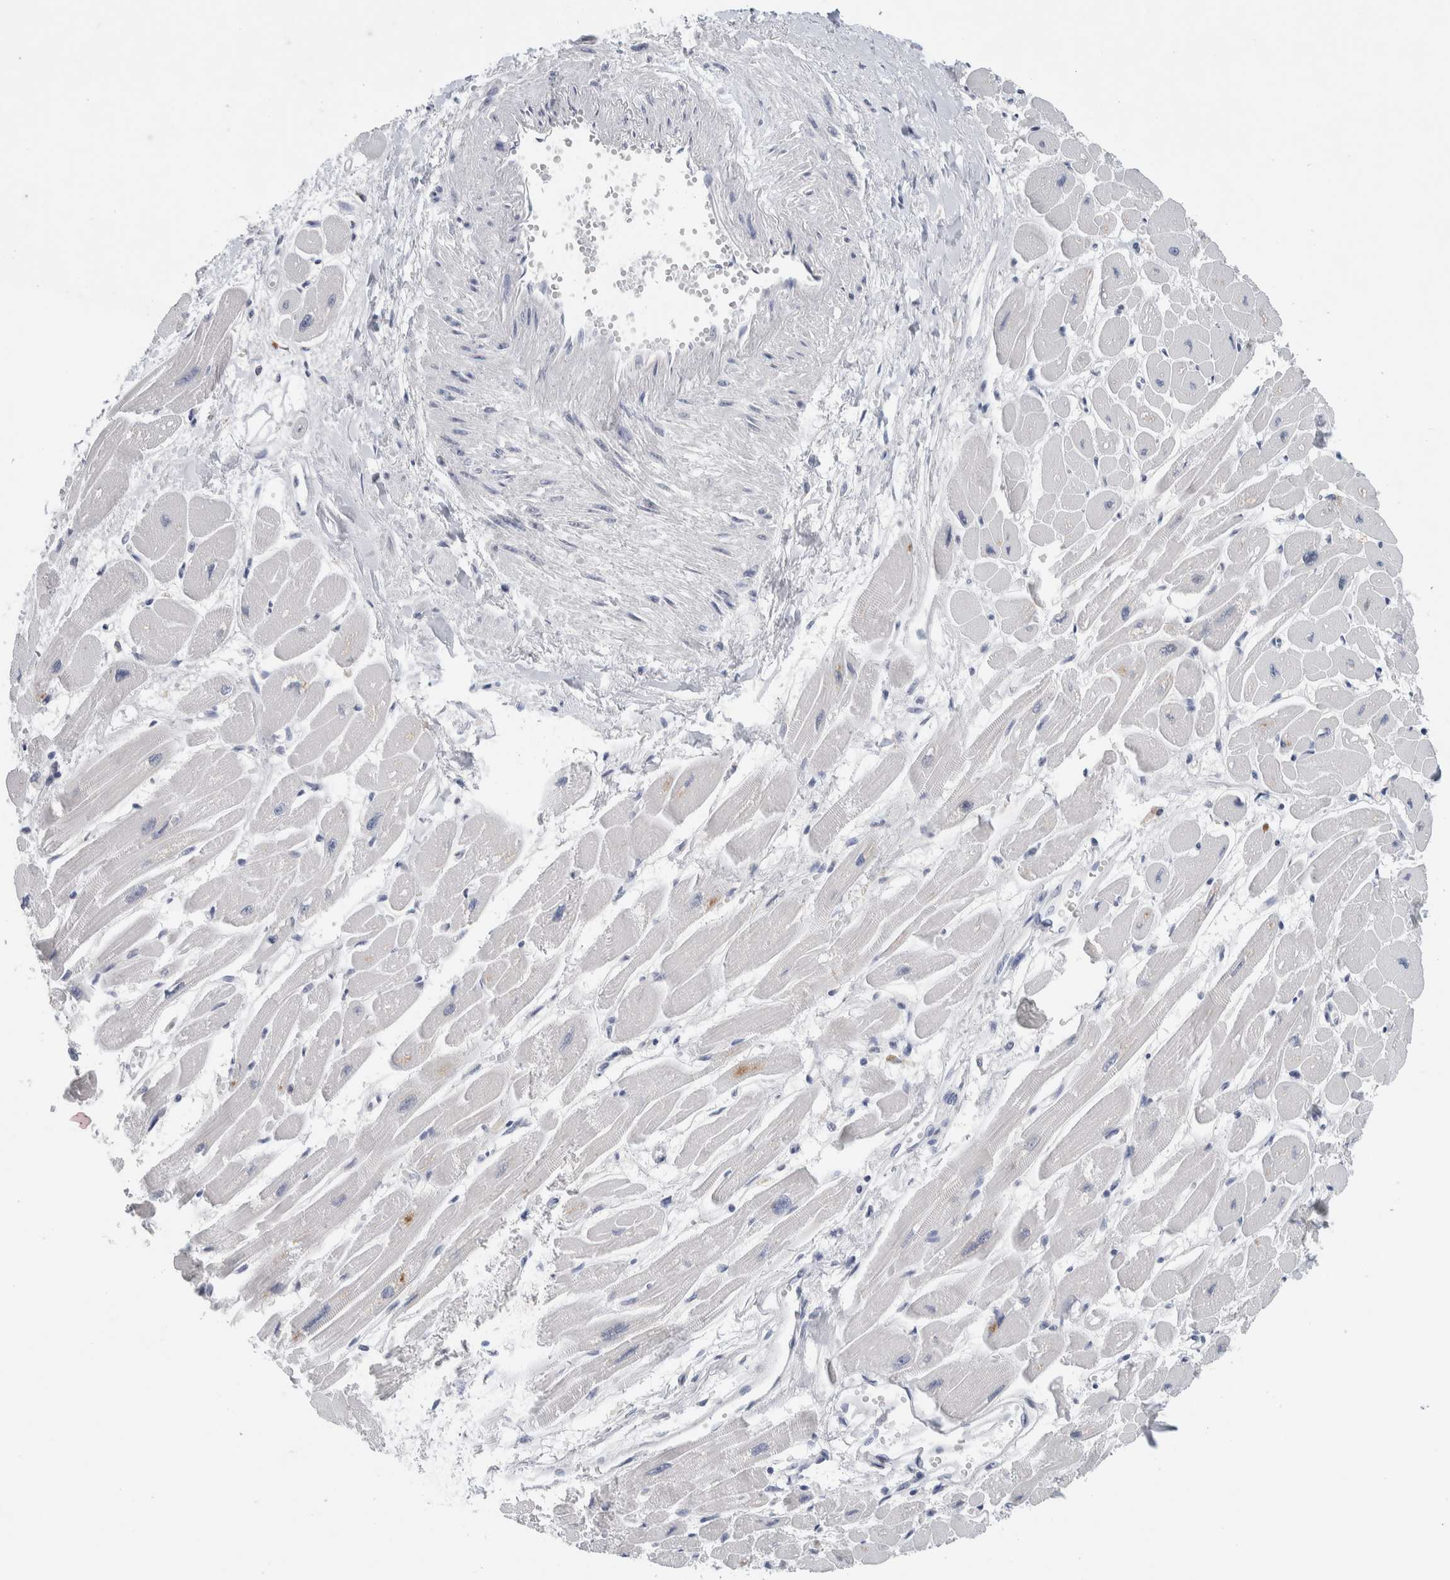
{"staining": {"intensity": "negative", "quantity": "none", "location": "none"}, "tissue": "heart muscle", "cell_type": "Cardiomyocytes", "image_type": "normal", "snomed": [{"axis": "morphology", "description": "Normal tissue, NOS"}, {"axis": "topography", "description": "Heart"}], "caption": "Image shows no protein expression in cardiomyocytes of benign heart muscle.", "gene": "NCF2", "patient": {"sex": "female", "age": 54}}